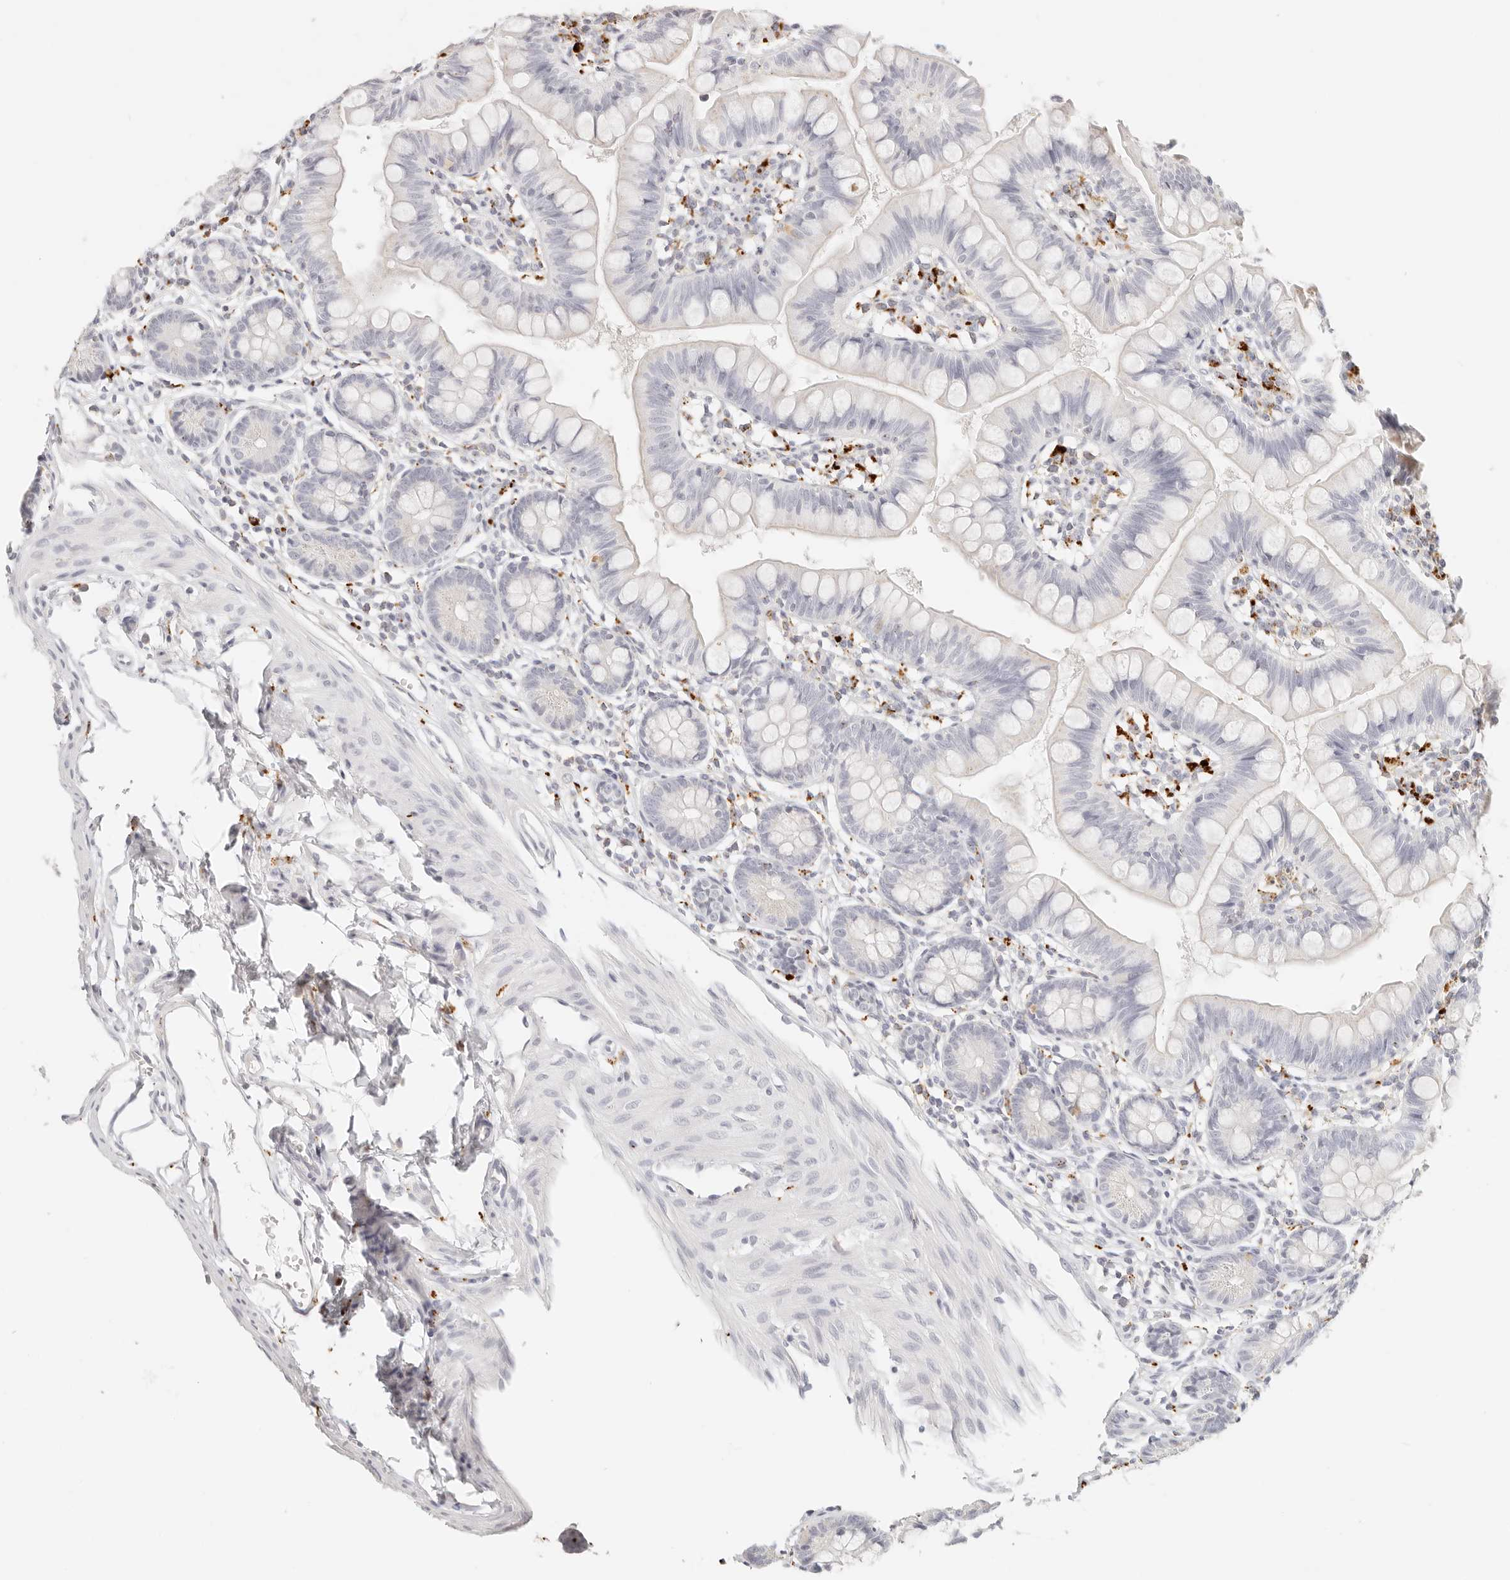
{"staining": {"intensity": "weak", "quantity": "<25%", "location": "cytoplasmic/membranous"}, "tissue": "small intestine", "cell_type": "Glandular cells", "image_type": "normal", "snomed": [{"axis": "morphology", "description": "Normal tissue, NOS"}, {"axis": "topography", "description": "Small intestine"}], "caption": "DAB (3,3'-diaminobenzidine) immunohistochemical staining of unremarkable human small intestine shows no significant staining in glandular cells.", "gene": "RNASET2", "patient": {"sex": "male", "age": 7}}